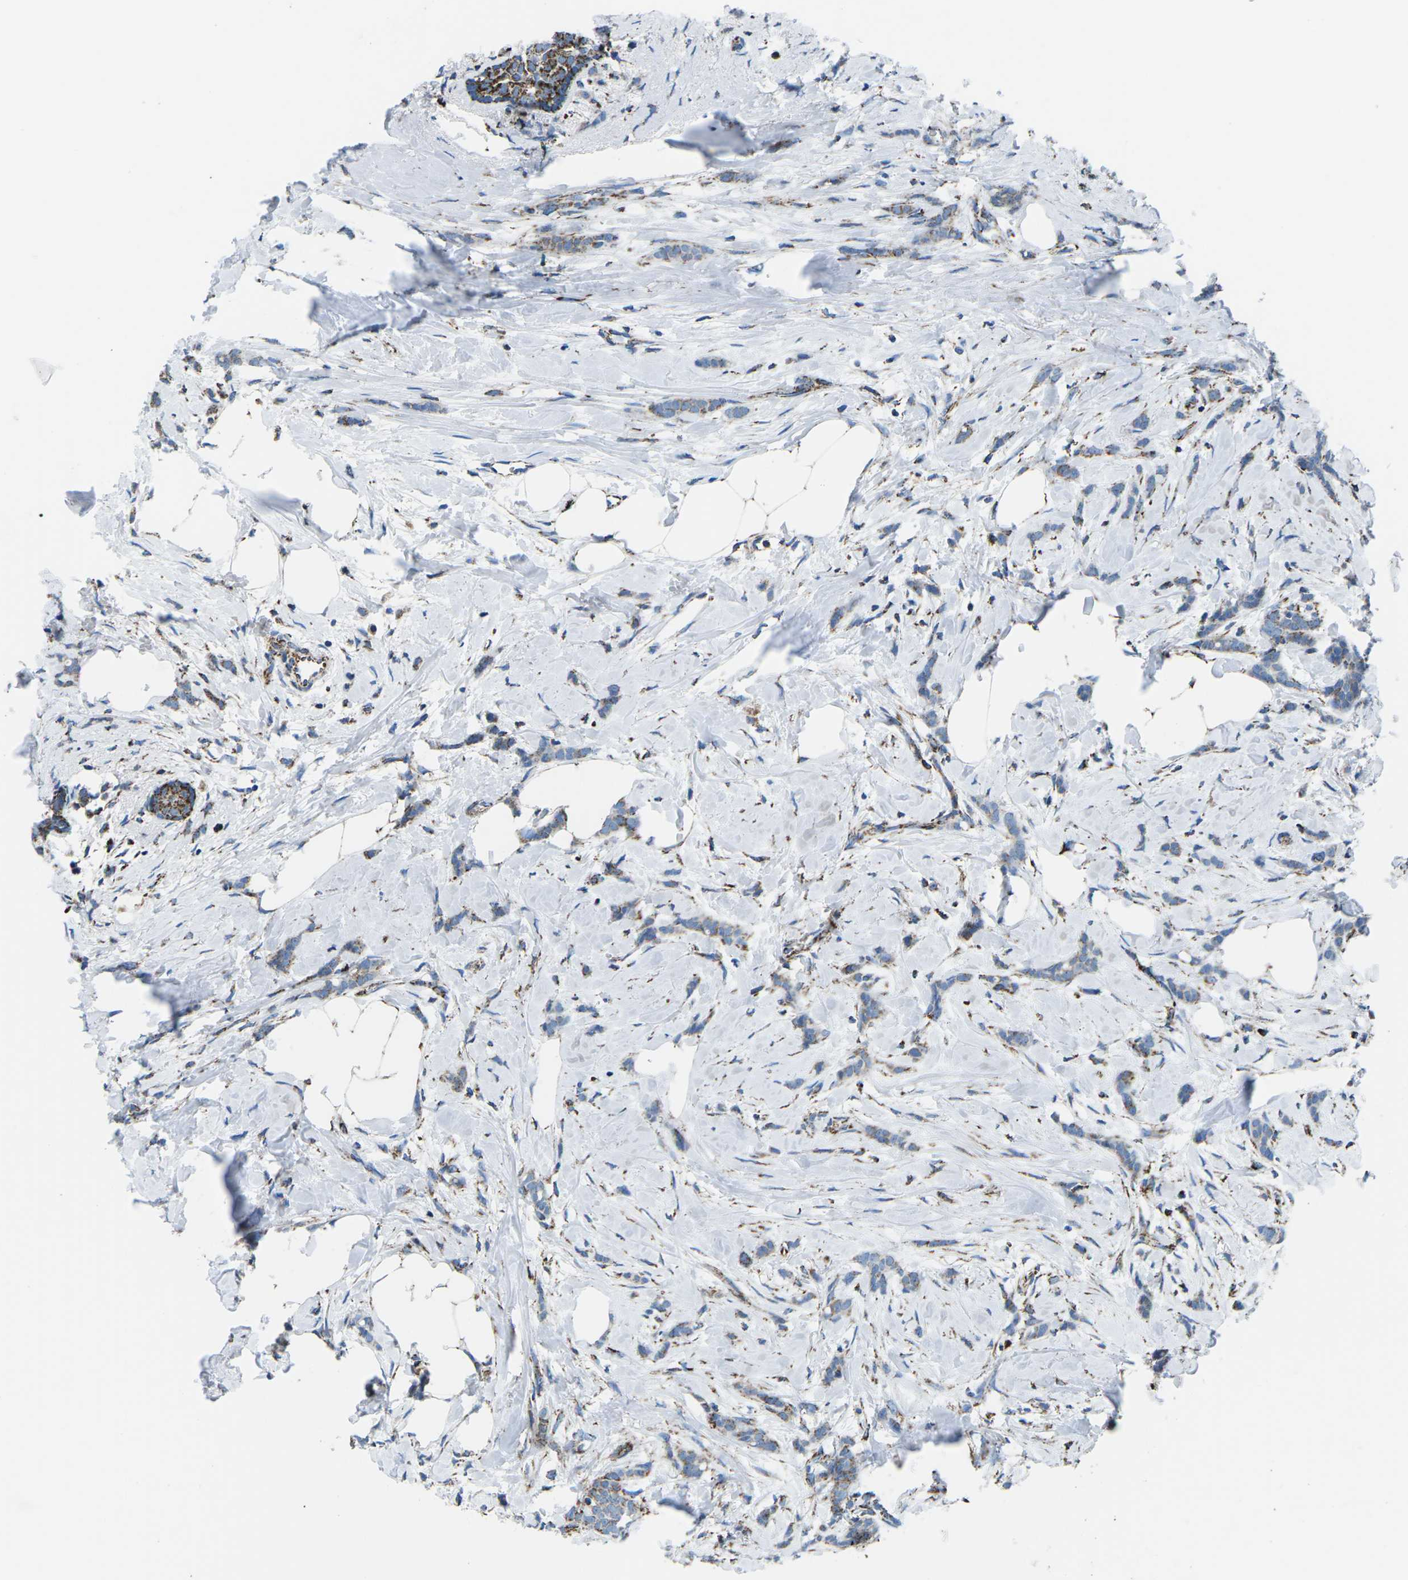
{"staining": {"intensity": "moderate", "quantity": "25%-75%", "location": "cytoplasmic/membranous"}, "tissue": "breast cancer", "cell_type": "Tumor cells", "image_type": "cancer", "snomed": [{"axis": "morphology", "description": "Lobular carcinoma, in situ"}, {"axis": "morphology", "description": "Lobular carcinoma"}, {"axis": "topography", "description": "Breast"}], "caption": "A histopathology image of breast cancer (lobular carcinoma) stained for a protein exhibits moderate cytoplasmic/membranous brown staining in tumor cells.", "gene": "MT-CO2", "patient": {"sex": "female", "age": 41}}